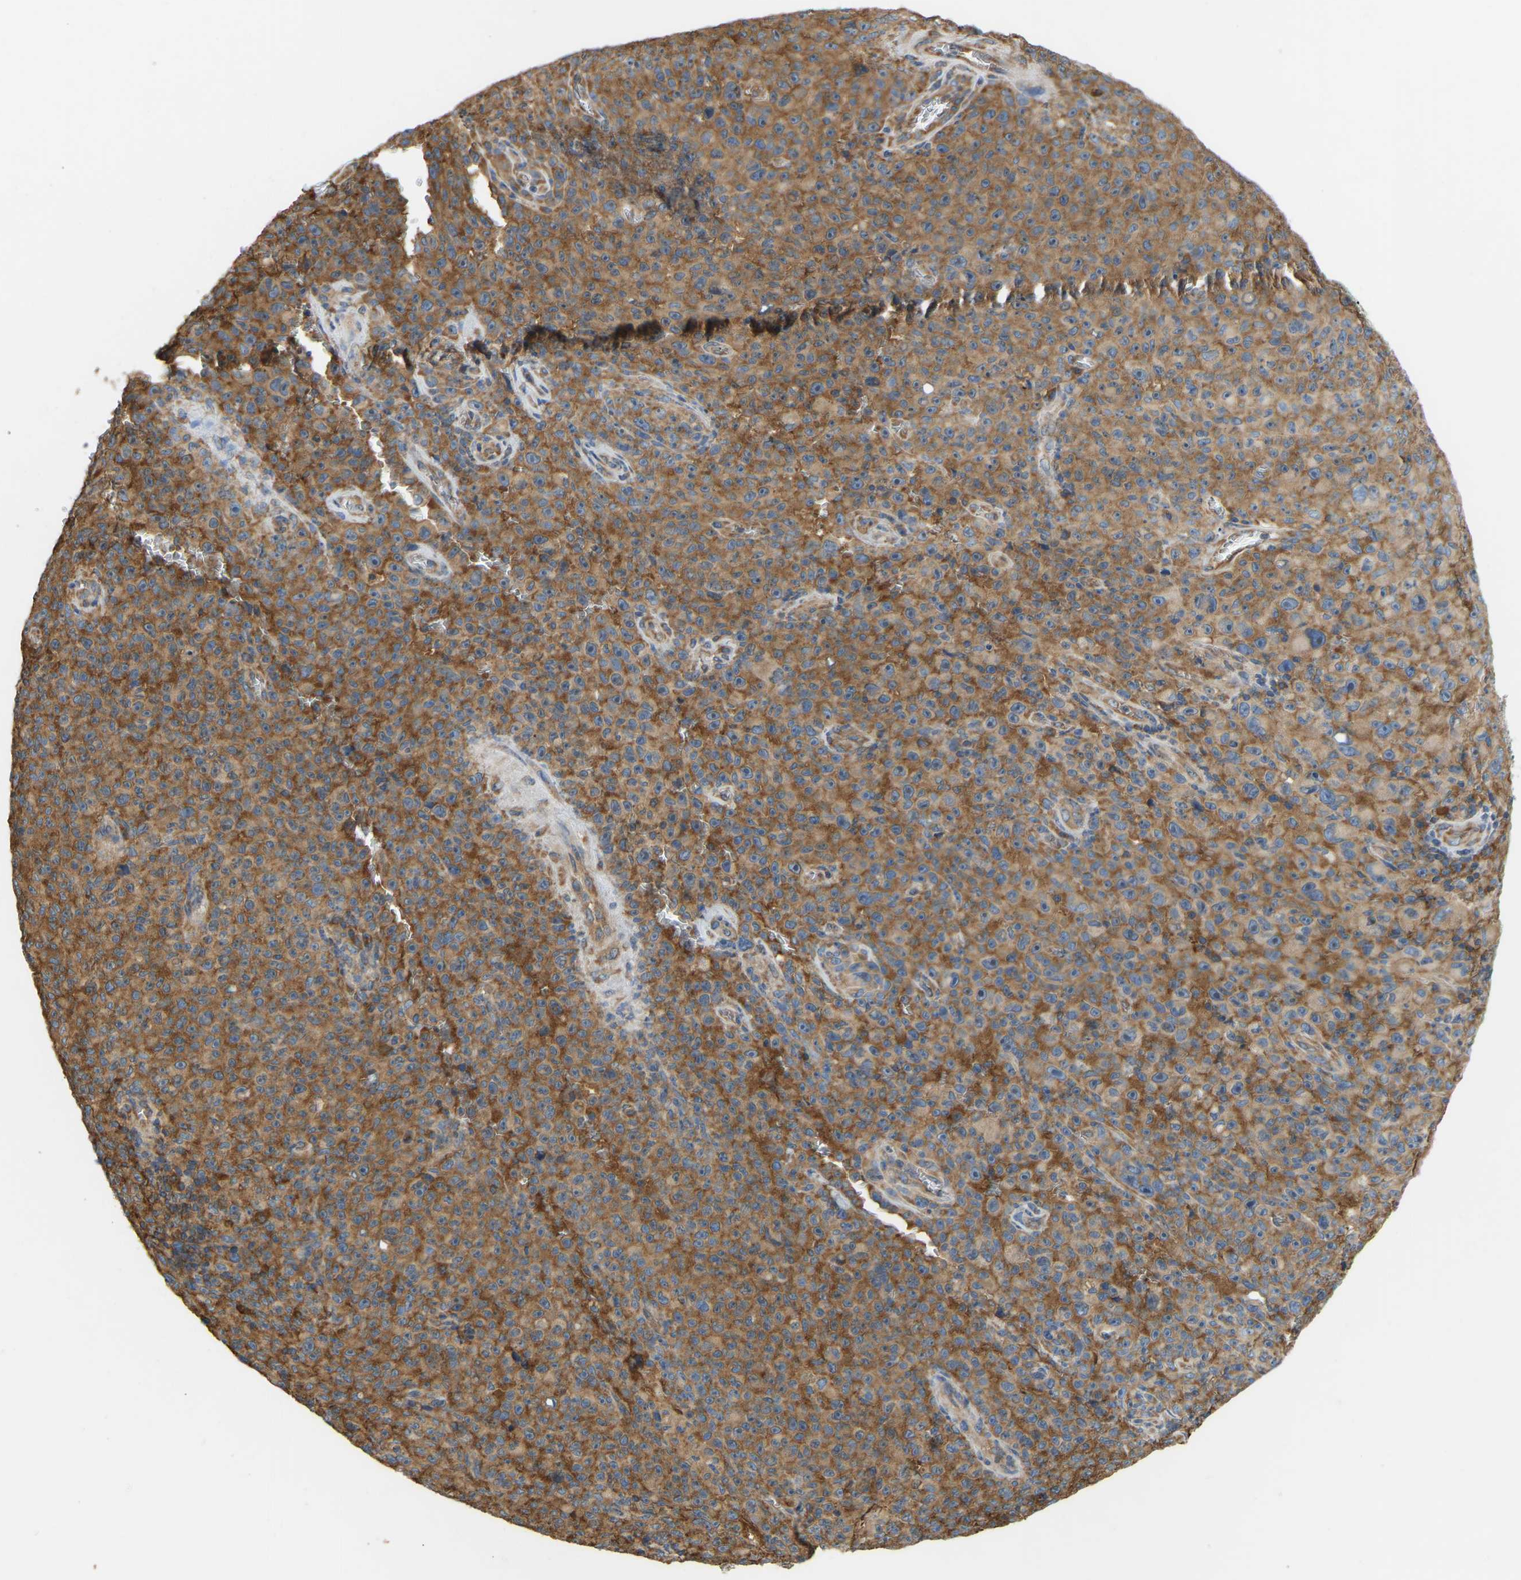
{"staining": {"intensity": "moderate", "quantity": ">75%", "location": "cytoplasmic/membranous"}, "tissue": "melanoma", "cell_type": "Tumor cells", "image_type": "cancer", "snomed": [{"axis": "morphology", "description": "Malignant melanoma, NOS"}, {"axis": "topography", "description": "Skin"}], "caption": "Moderate cytoplasmic/membranous staining for a protein is appreciated in approximately >75% of tumor cells of malignant melanoma using immunohistochemistry.", "gene": "RPS6KB2", "patient": {"sex": "female", "age": 82}}